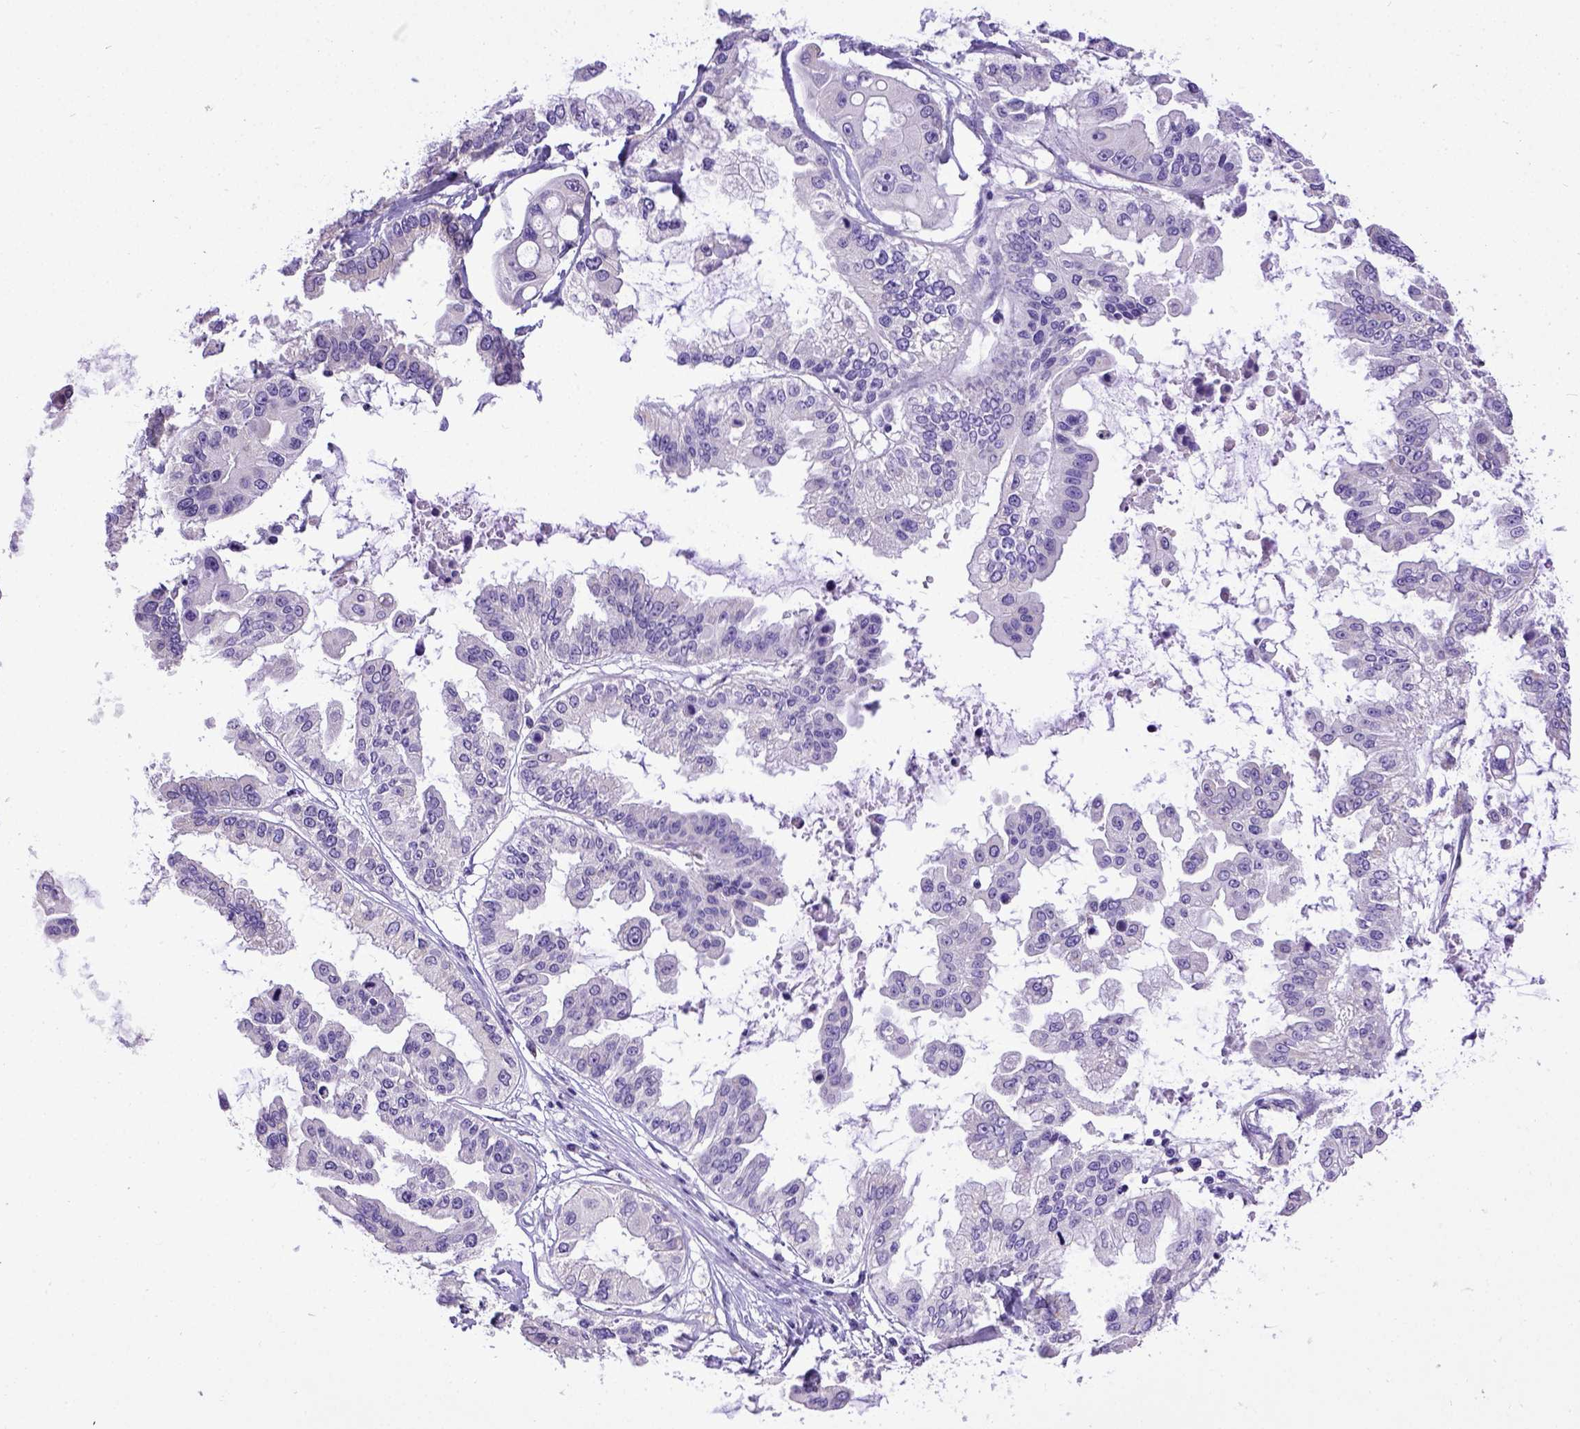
{"staining": {"intensity": "negative", "quantity": "none", "location": "none"}, "tissue": "ovarian cancer", "cell_type": "Tumor cells", "image_type": "cancer", "snomed": [{"axis": "morphology", "description": "Cystadenocarcinoma, serous, NOS"}, {"axis": "topography", "description": "Ovary"}], "caption": "DAB immunohistochemical staining of serous cystadenocarcinoma (ovarian) demonstrates no significant positivity in tumor cells.", "gene": "SPEF1", "patient": {"sex": "female", "age": 56}}